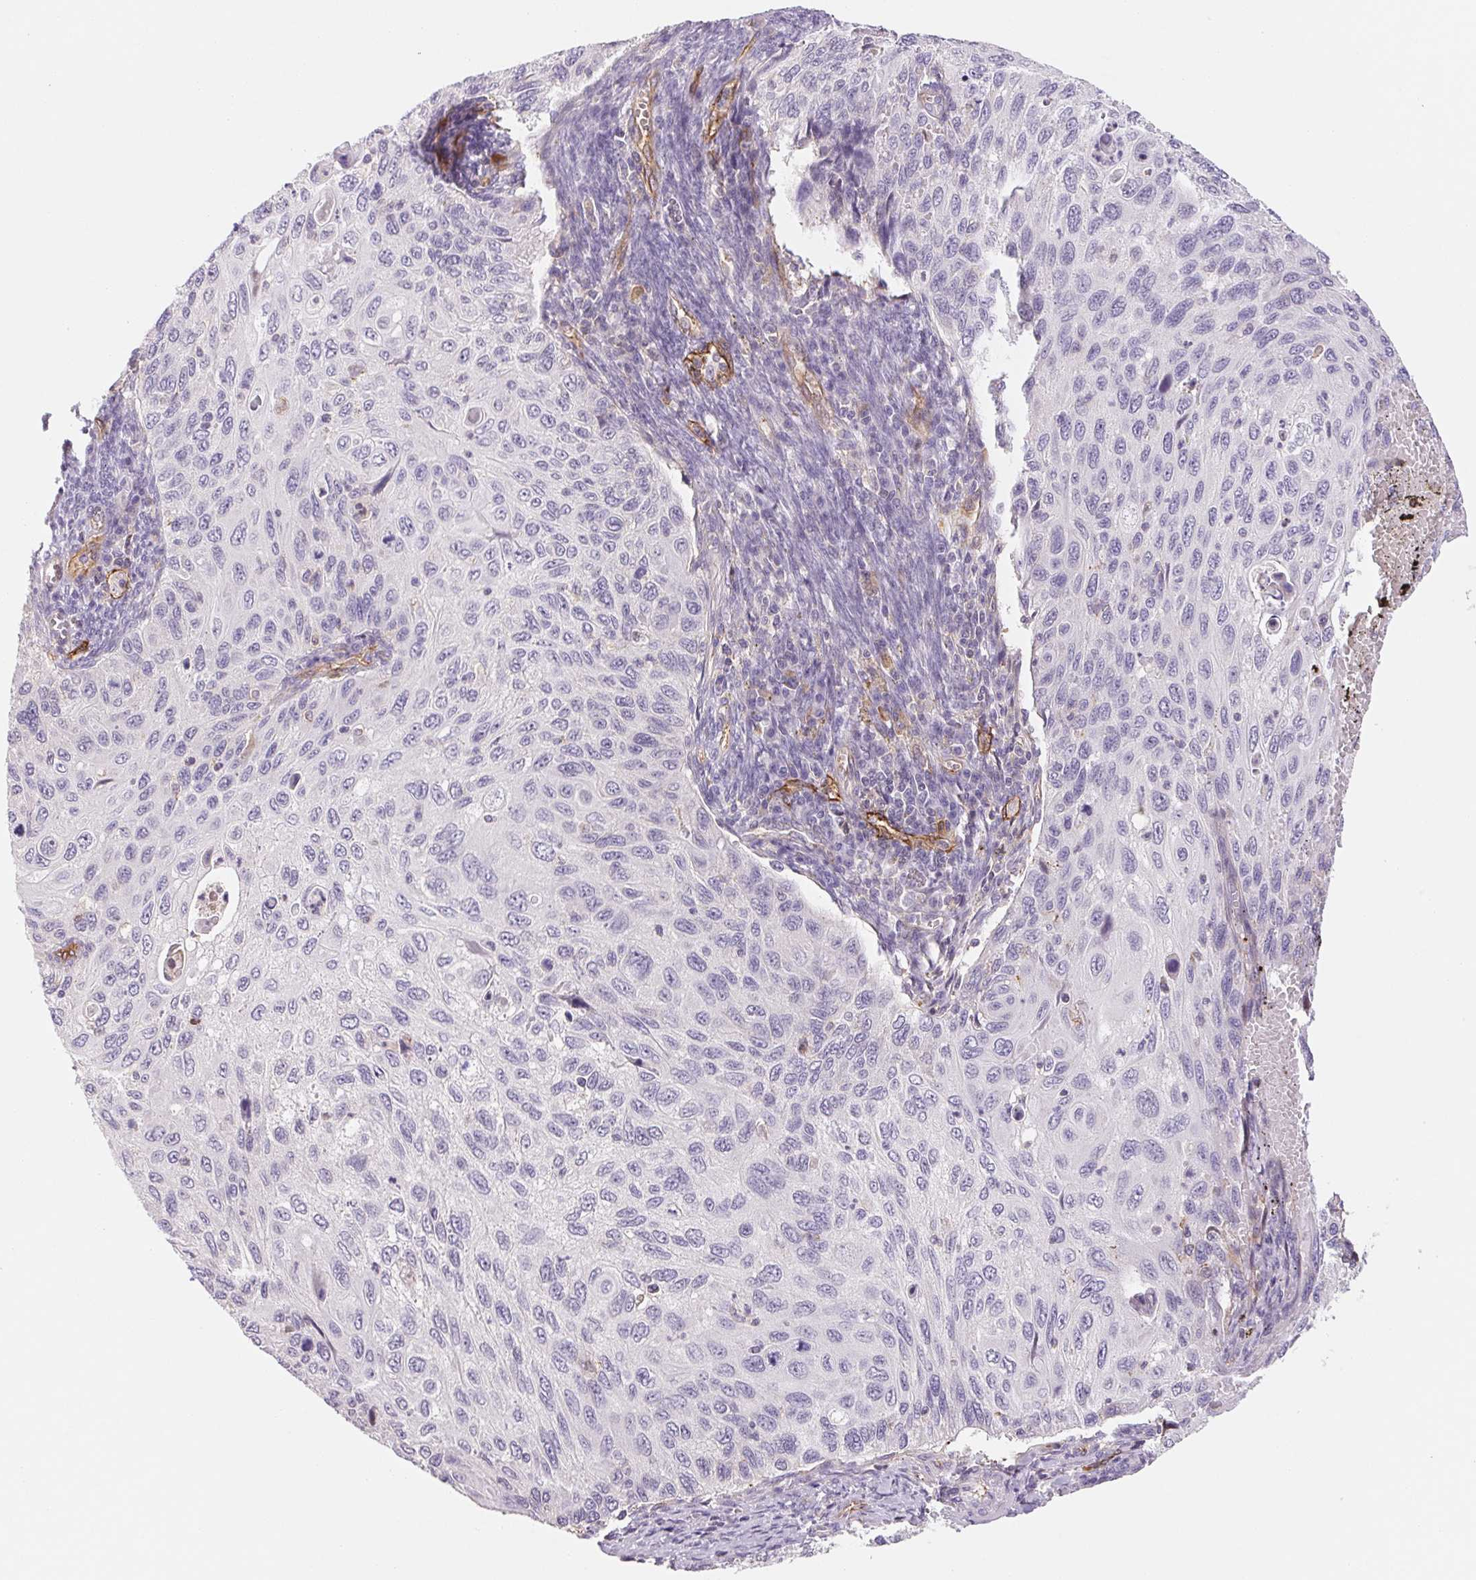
{"staining": {"intensity": "negative", "quantity": "none", "location": "none"}, "tissue": "cervical cancer", "cell_type": "Tumor cells", "image_type": "cancer", "snomed": [{"axis": "morphology", "description": "Squamous cell carcinoma, NOS"}, {"axis": "topography", "description": "Cervix"}], "caption": "This is an immunohistochemistry (IHC) histopathology image of human cervical squamous cell carcinoma. There is no positivity in tumor cells.", "gene": "ANKRD13B", "patient": {"sex": "female", "age": 70}}